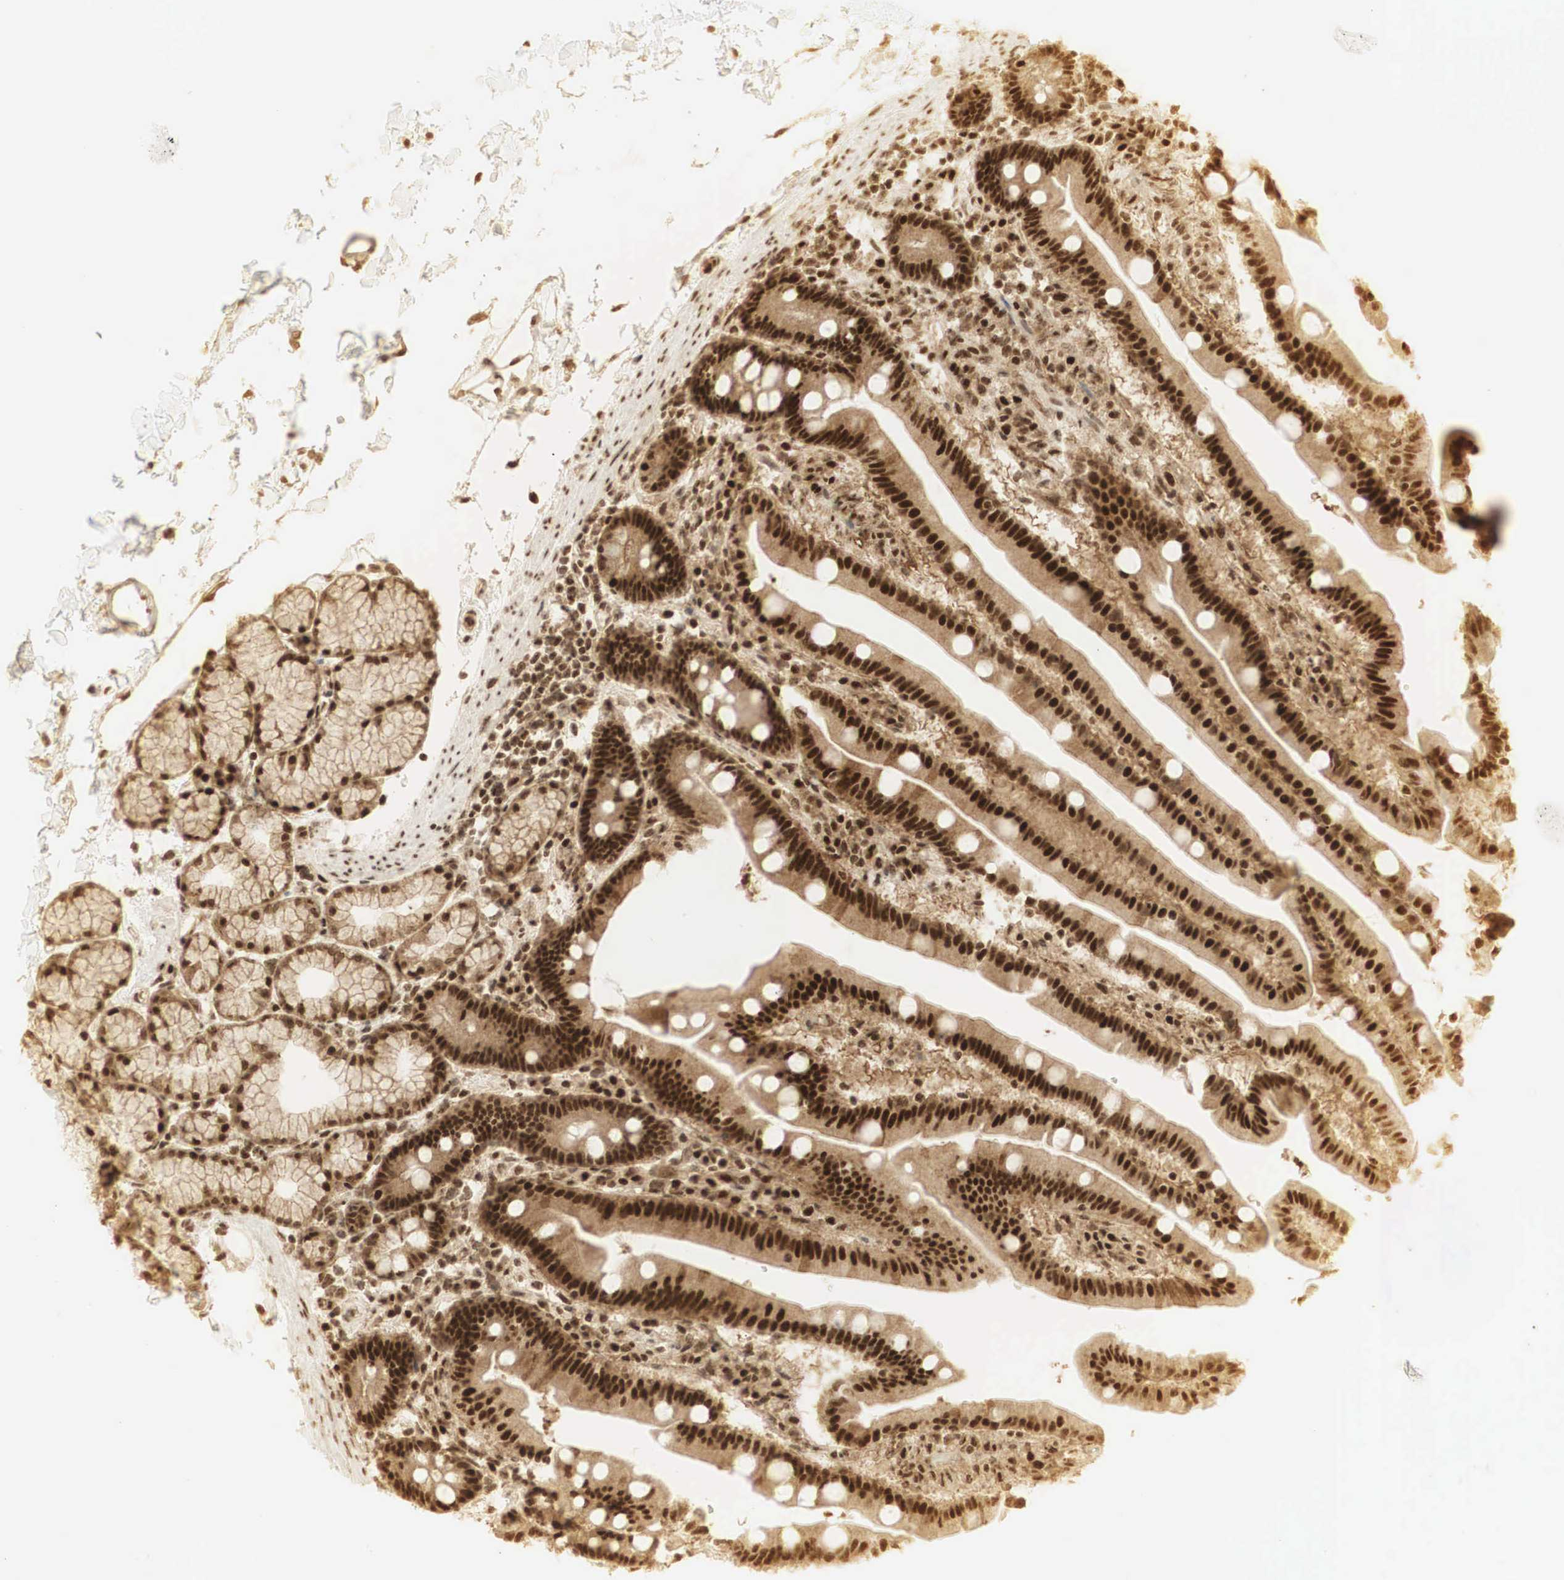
{"staining": {"intensity": "strong", "quantity": ">75%", "location": "cytoplasmic/membranous,nuclear"}, "tissue": "duodenum", "cell_type": "Glandular cells", "image_type": "normal", "snomed": [{"axis": "morphology", "description": "Normal tissue, NOS"}, {"axis": "topography", "description": "Duodenum"}], "caption": "A brown stain highlights strong cytoplasmic/membranous,nuclear staining of a protein in glandular cells of benign human duodenum.", "gene": "RNF113A", "patient": {"sex": "female", "age": 77}}